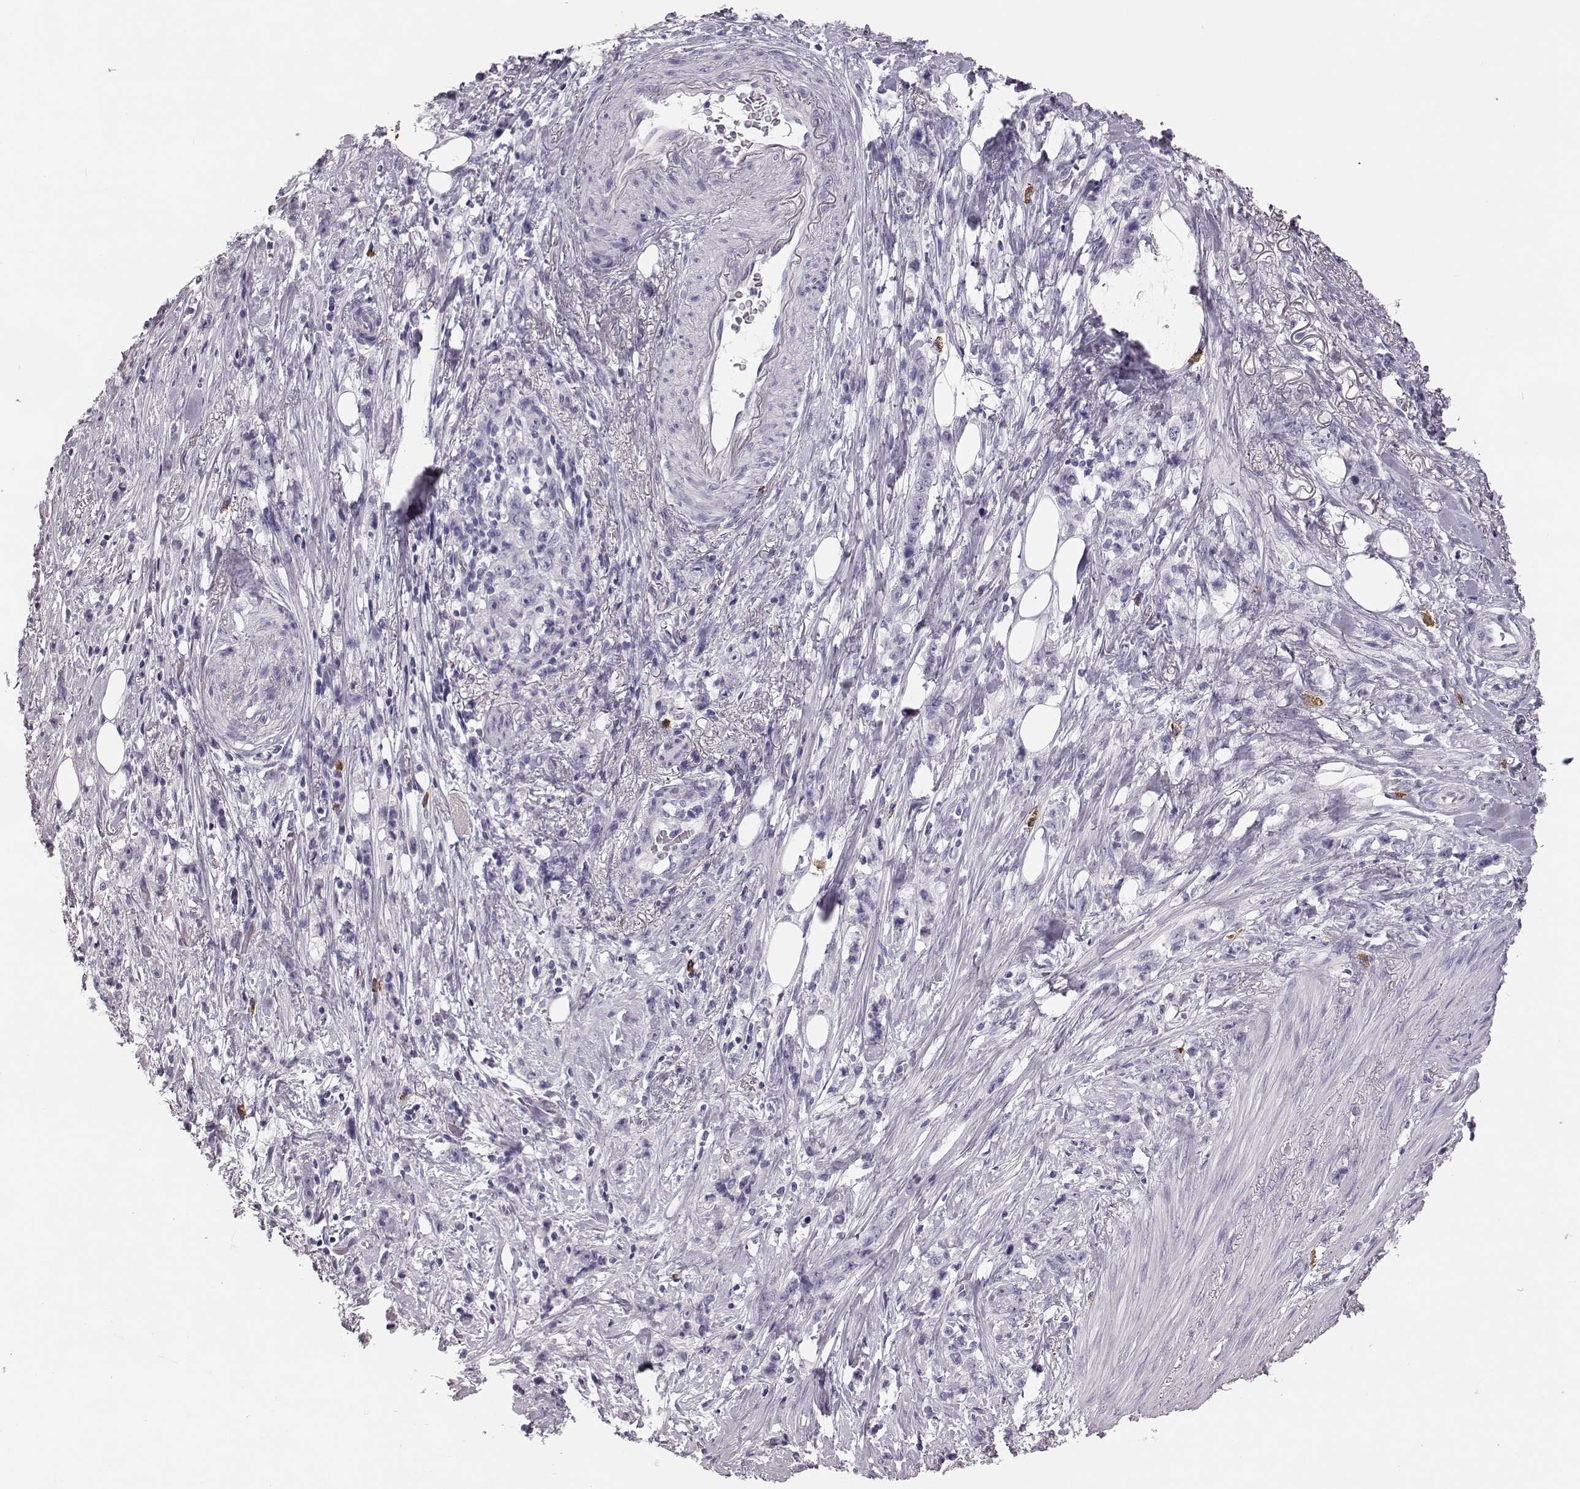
{"staining": {"intensity": "negative", "quantity": "none", "location": "none"}, "tissue": "stomach cancer", "cell_type": "Tumor cells", "image_type": "cancer", "snomed": [{"axis": "morphology", "description": "Adenocarcinoma, NOS"}, {"axis": "topography", "description": "Stomach, lower"}], "caption": "The histopathology image reveals no staining of tumor cells in stomach adenocarcinoma.", "gene": "NPTXR", "patient": {"sex": "male", "age": 88}}